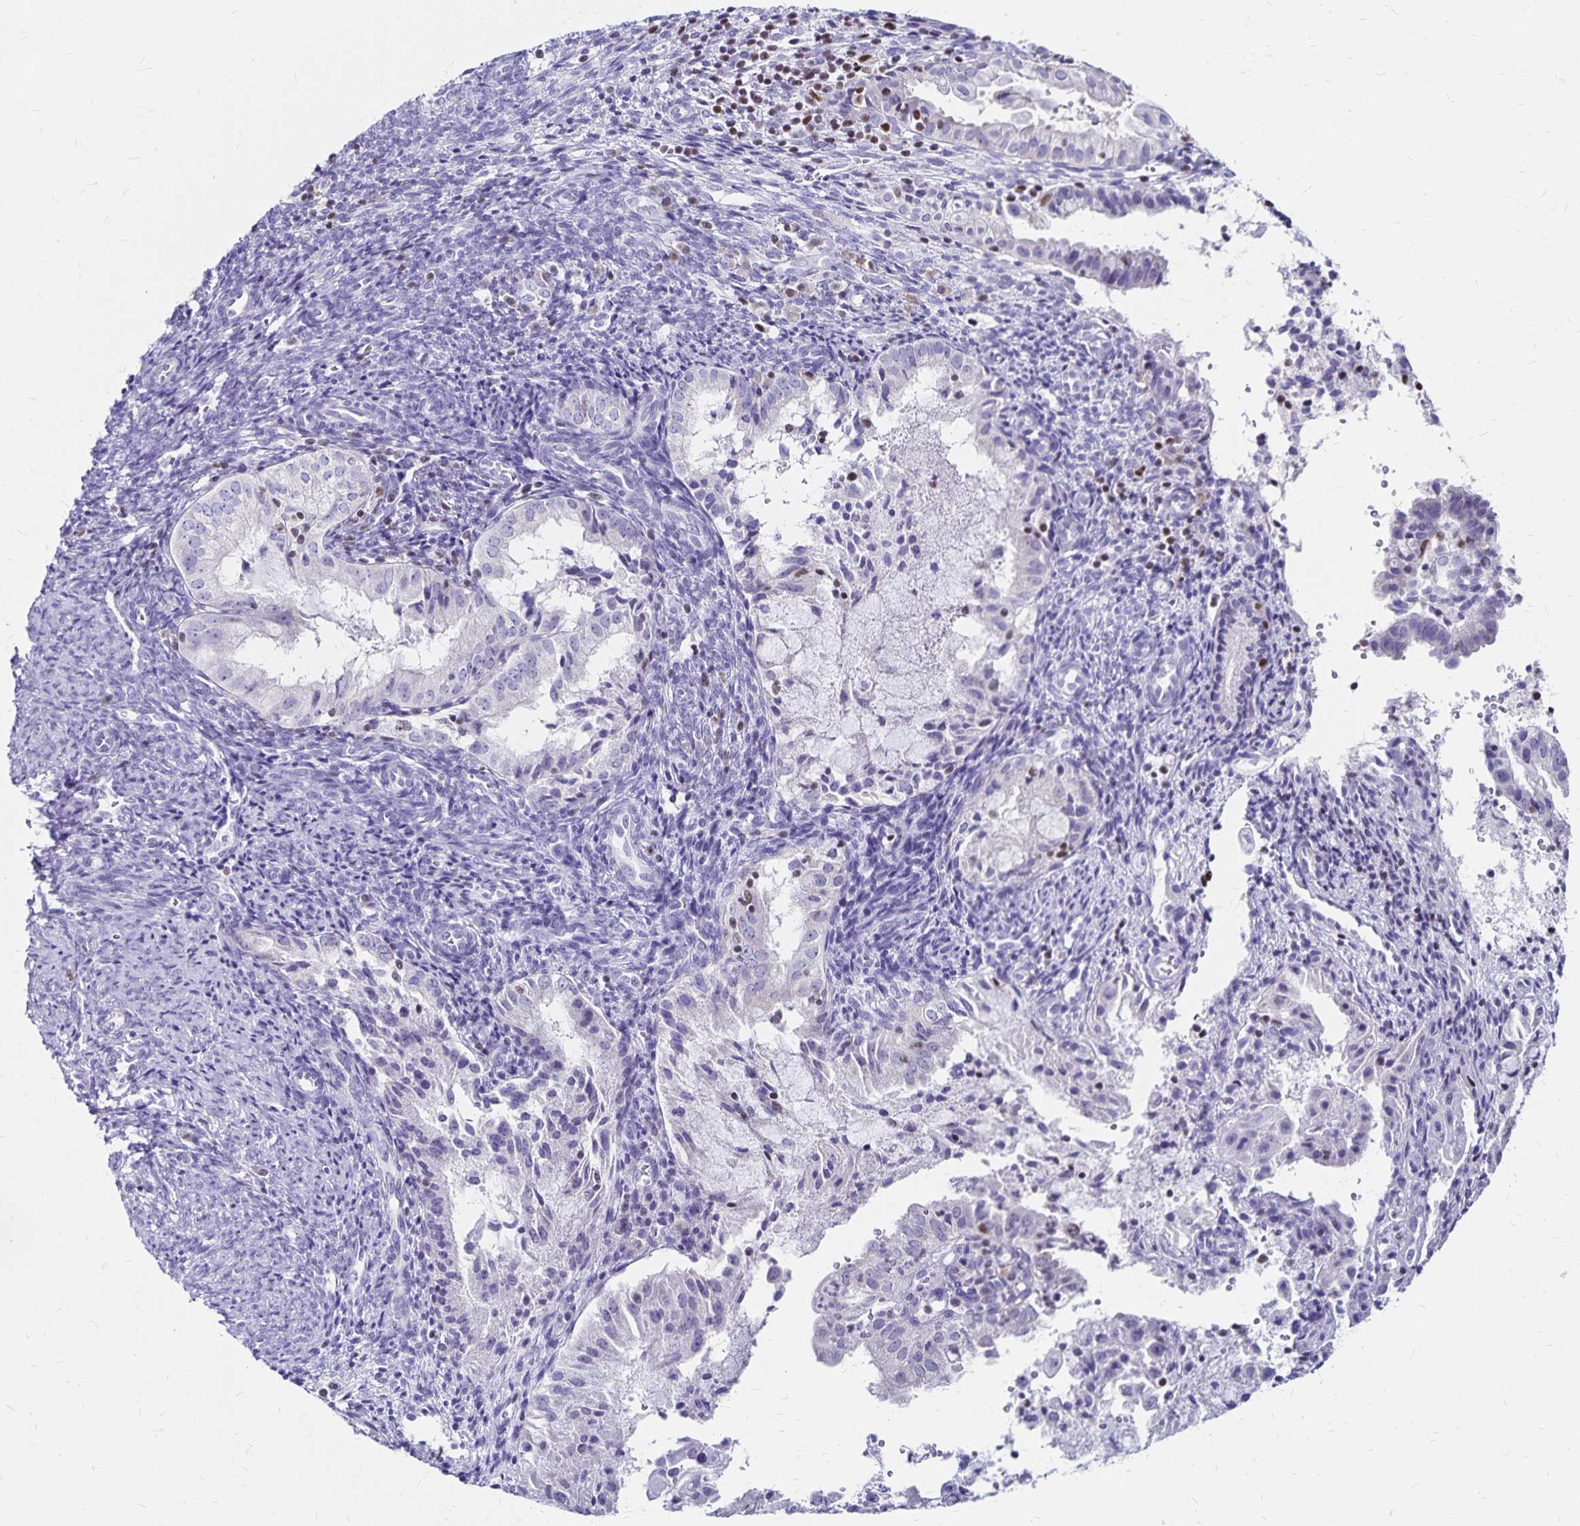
{"staining": {"intensity": "negative", "quantity": "none", "location": "none"}, "tissue": "endometrial cancer", "cell_type": "Tumor cells", "image_type": "cancer", "snomed": [{"axis": "morphology", "description": "Adenocarcinoma, NOS"}, {"axis": "topography", "description": "Endometrium"}], "caption": "High magnification brightfield microscopy of endometrial cancer stained with DAB (brown) and counterstained with hematoxylin (blue): tumor cells show no significant expression.", "gene": "IKZF1", "patient": {"sex": "female", "age": 55}}